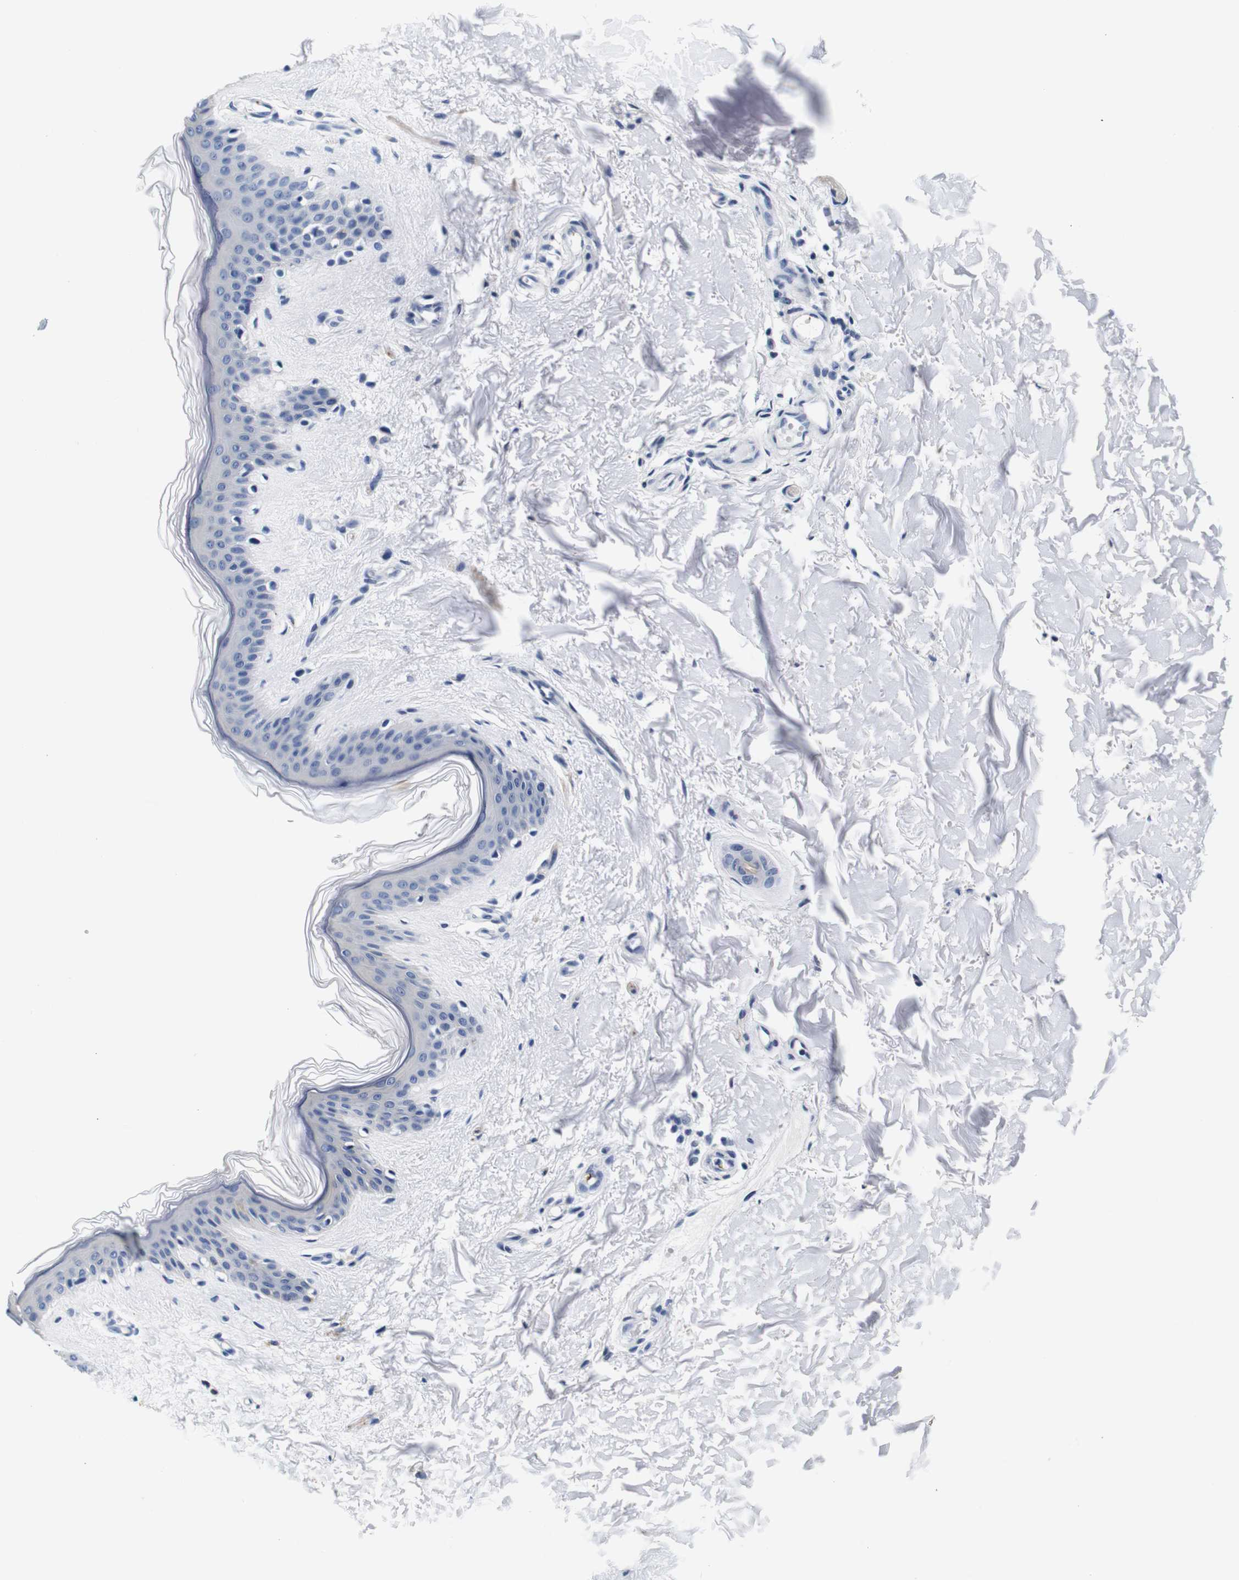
{"staining": {"intensity": "negative", "quantity": "none", "location": "none"}, "tissue": "skin", "cell_type": "Fibroblasts", "image_type": "normal", "snomed": [{"axis": "morphology", "description": "Normal tissue, NOS"}, {"axis": "topography", "description": "Skin"}], "caption": "High magnification brightfield microscopy of benign skin stained with DAB (brown) and counterstained with hematoxylin (blue): fibroblasts show no significant positivity. (IHC, brightfield microscopy, high magnification).", "gene": "GP1BA", "patient": {"sex": "female", "age": 41}}